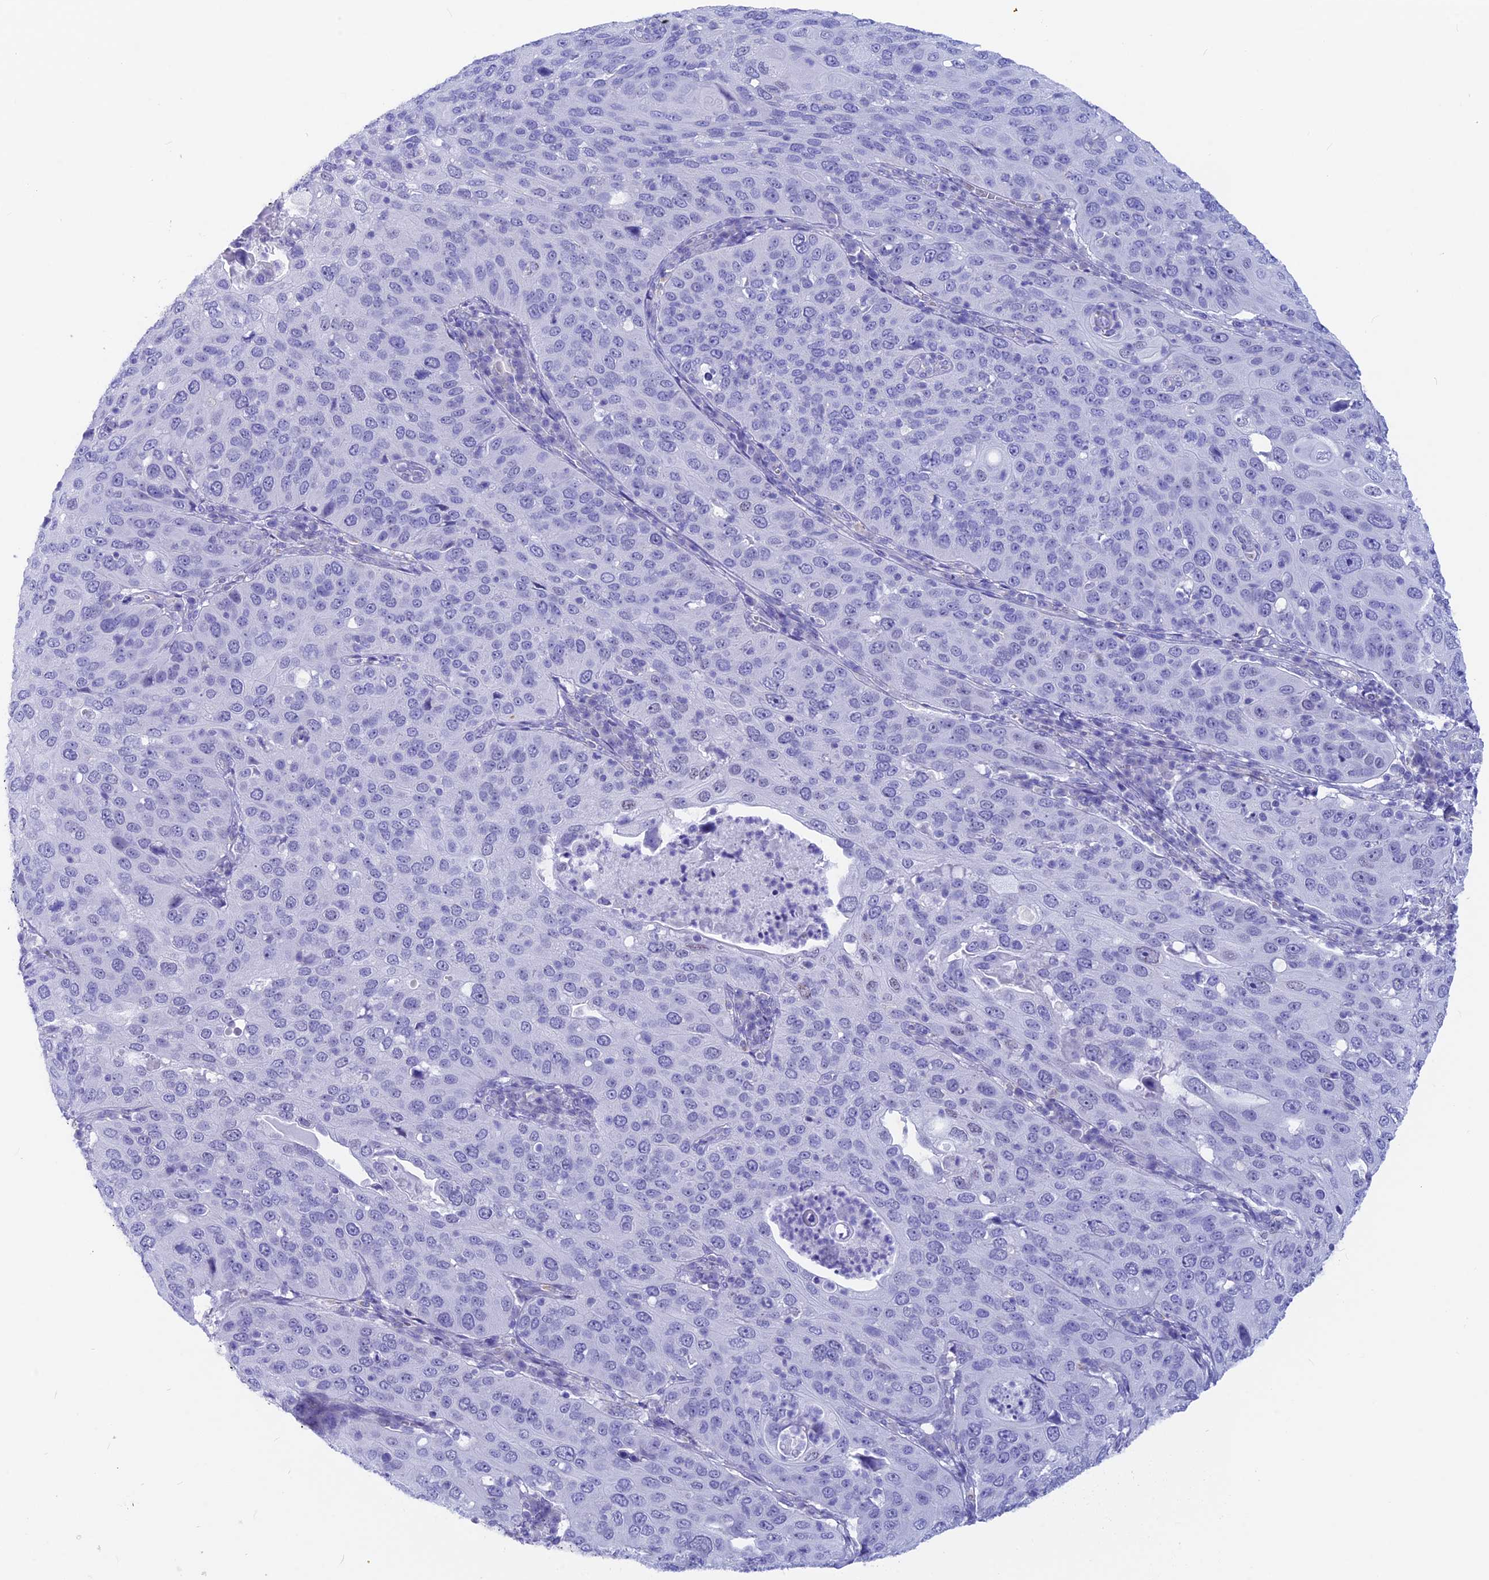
{"staining": {"intensity": "negative", "quantity": "none", "location": "none"}, "tissue": "cervical cancer", "cell_type": "Tumor cells", "image_type": "cancer", "snomed": [{"axis": "morphology", "description": "Squamous cell carcinoma, NOS"}, {"axis": "topography", "description": "Cervix"}], "caption": "Protein analysis of cervical cancer reveals no significant positivity in tumor cells.", "gene": "GNGT2", "patient": {"sex": "female", "age": 36}}